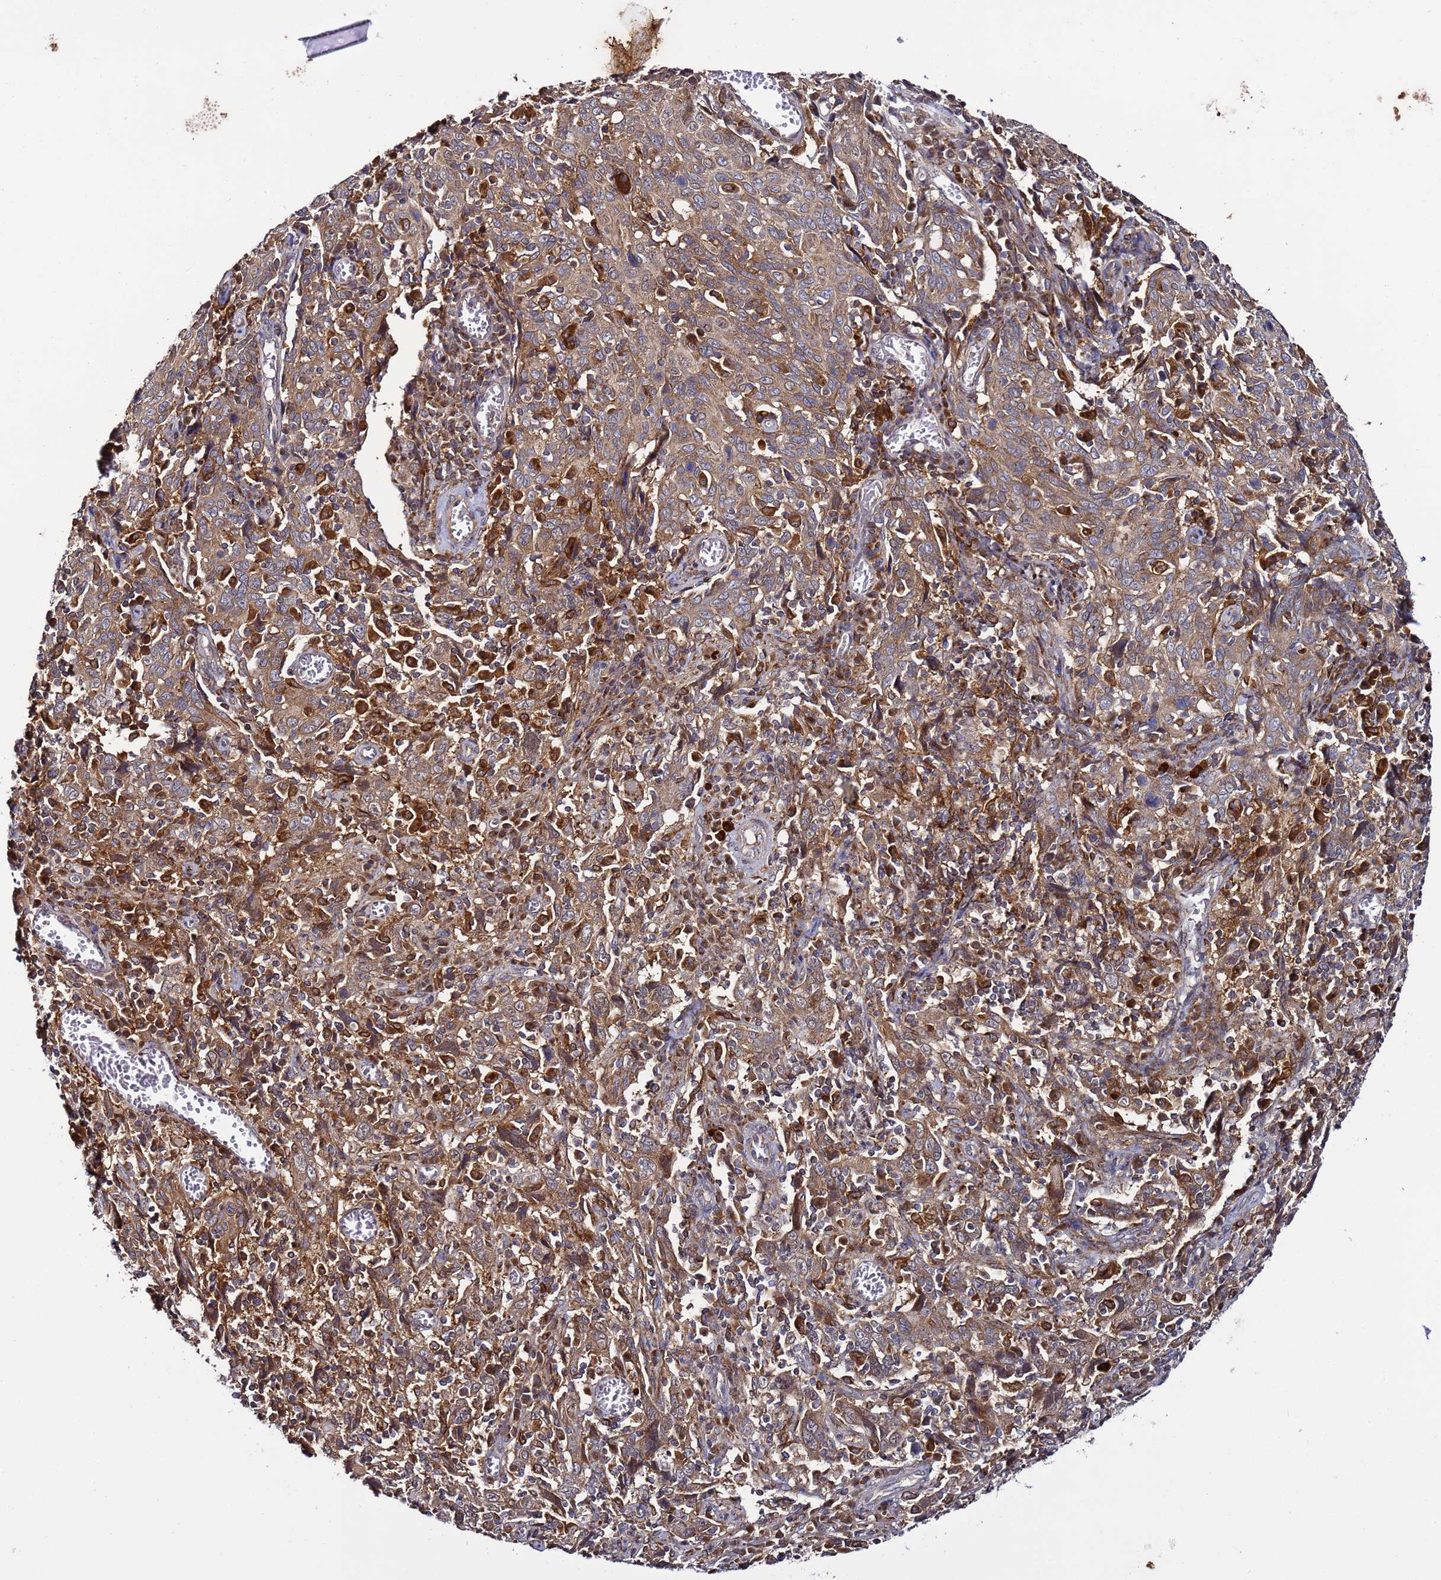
{"staining": {"intensity": "moderate", "quantity": ">75%", "location": "cytoplasmic/membranous"}, "tissue": "cervical cancer", "cell_type": "Tumor cells", "image_type": "cancer", "snomed": [{"axis": "morphology", "description": "Squamous cell carcinoma, NOS"}, {"axis": "topography", "description": "Cervix"}], "caption": "Immunohistochemistry (IHC) photomicrograph of neoplastic tissue: human cervical squamous cell carcinoma stained using IHC reveals medium levels of moderate protein expression localized specifically in the cytoplasmic/membranous of tumor cells, appearing as a cytoplasmic/membranous brown color.", "gene": "TMEM176B", "patient": {"sex": "female", "age": 46}}